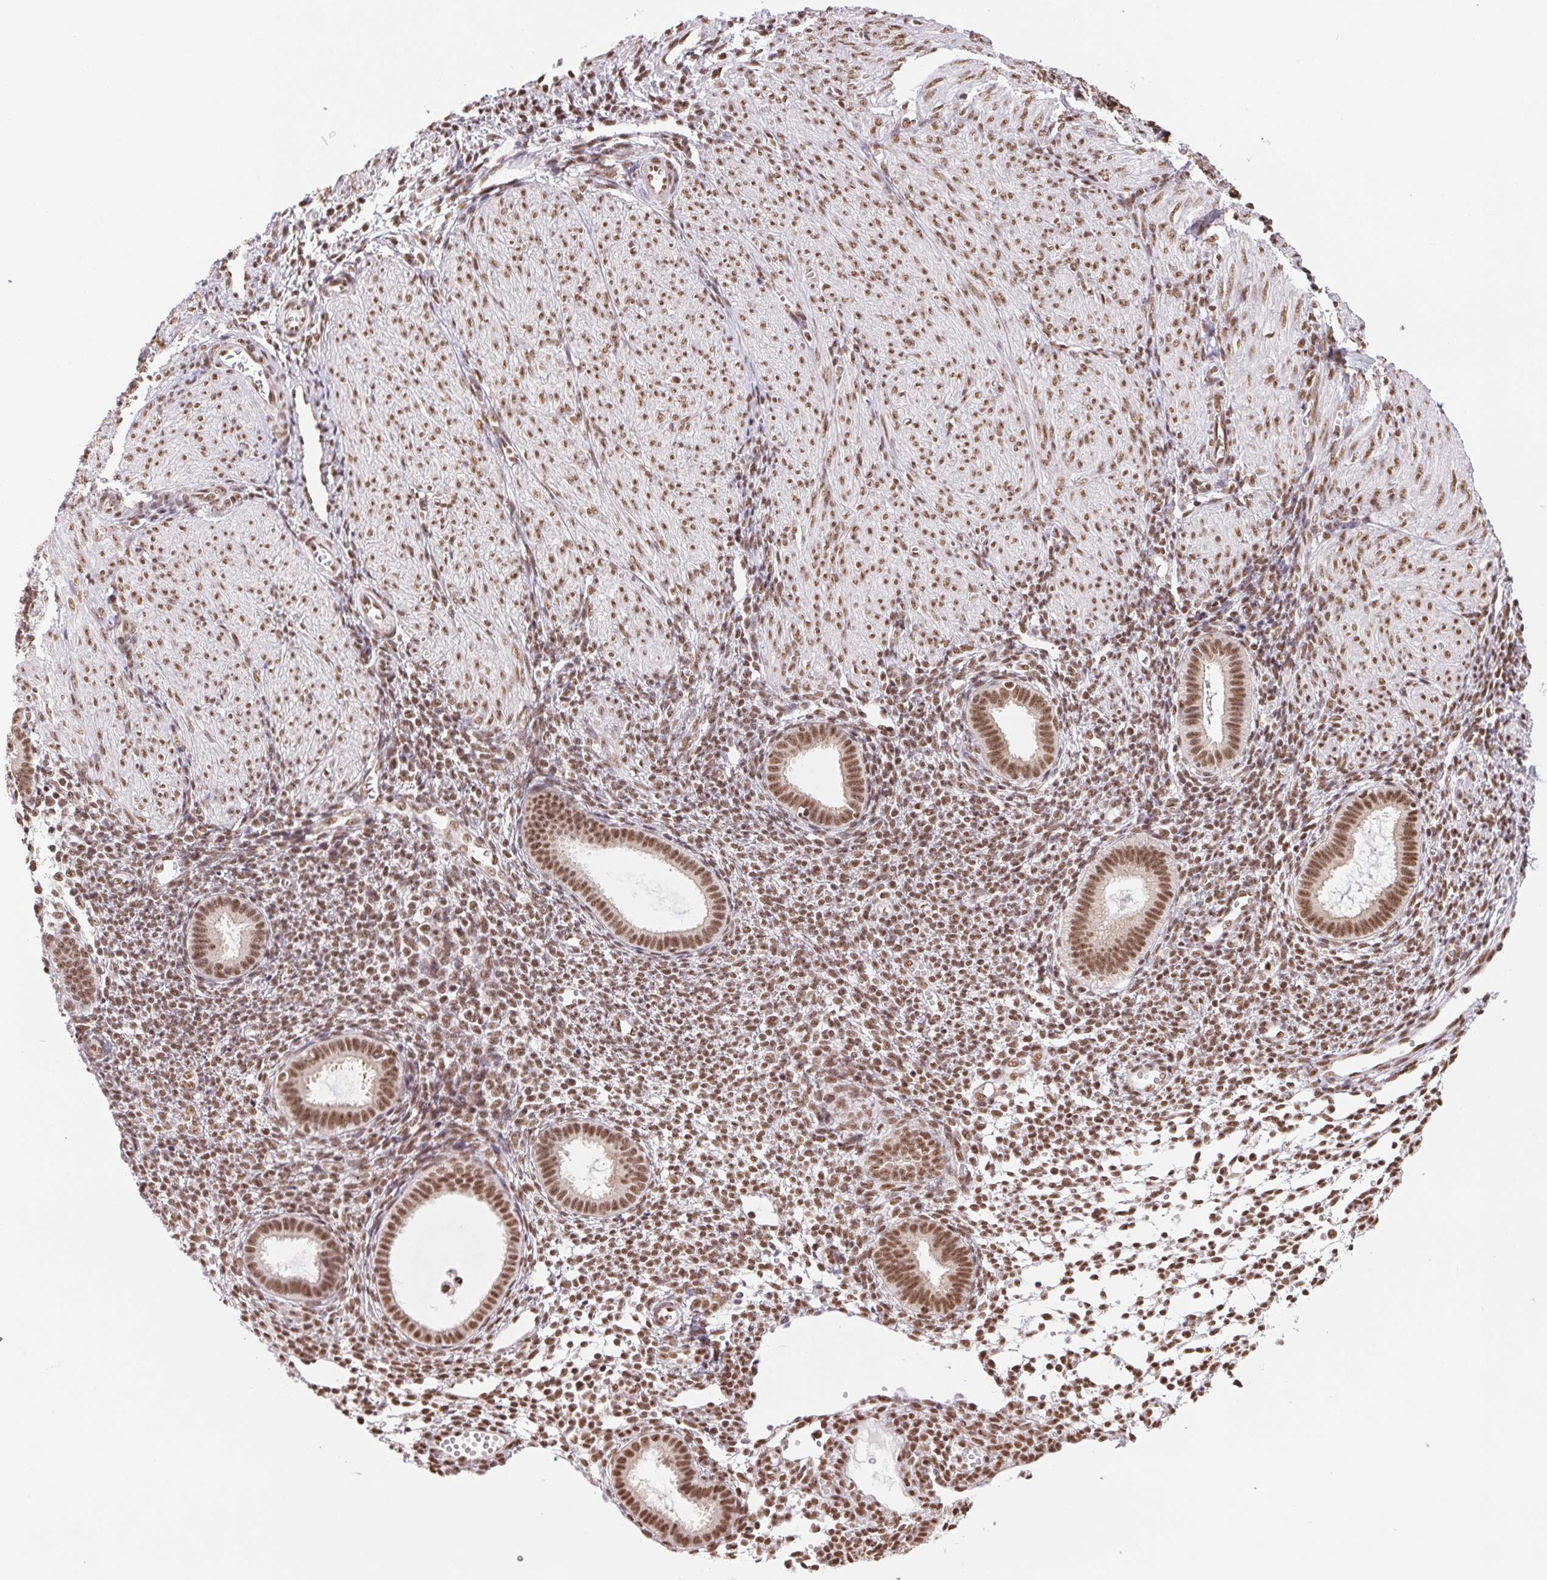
{"staining": {"intensity": "moderate", "quantity": "25%-75%", "location": "nuclear"}, "tissue": "endometrium", "cell_type": "Cells in endometrial stroma", "image_type": "normal", "snomed": [{"axis": "morphology", "description": "Normal tissue, NOS"}, {"axis": "topography", "description": "Endometrium"}], "caption": "Protein analysis of benign endometrium exhibits moderate nuclear staining in approximately 25%-75% of cells in endometrial stroma. (brown staining indicates protein expression, while blue staining denotes nuclei).", "gene": "IK", "patient": {"sex": "female", "age": 36}}